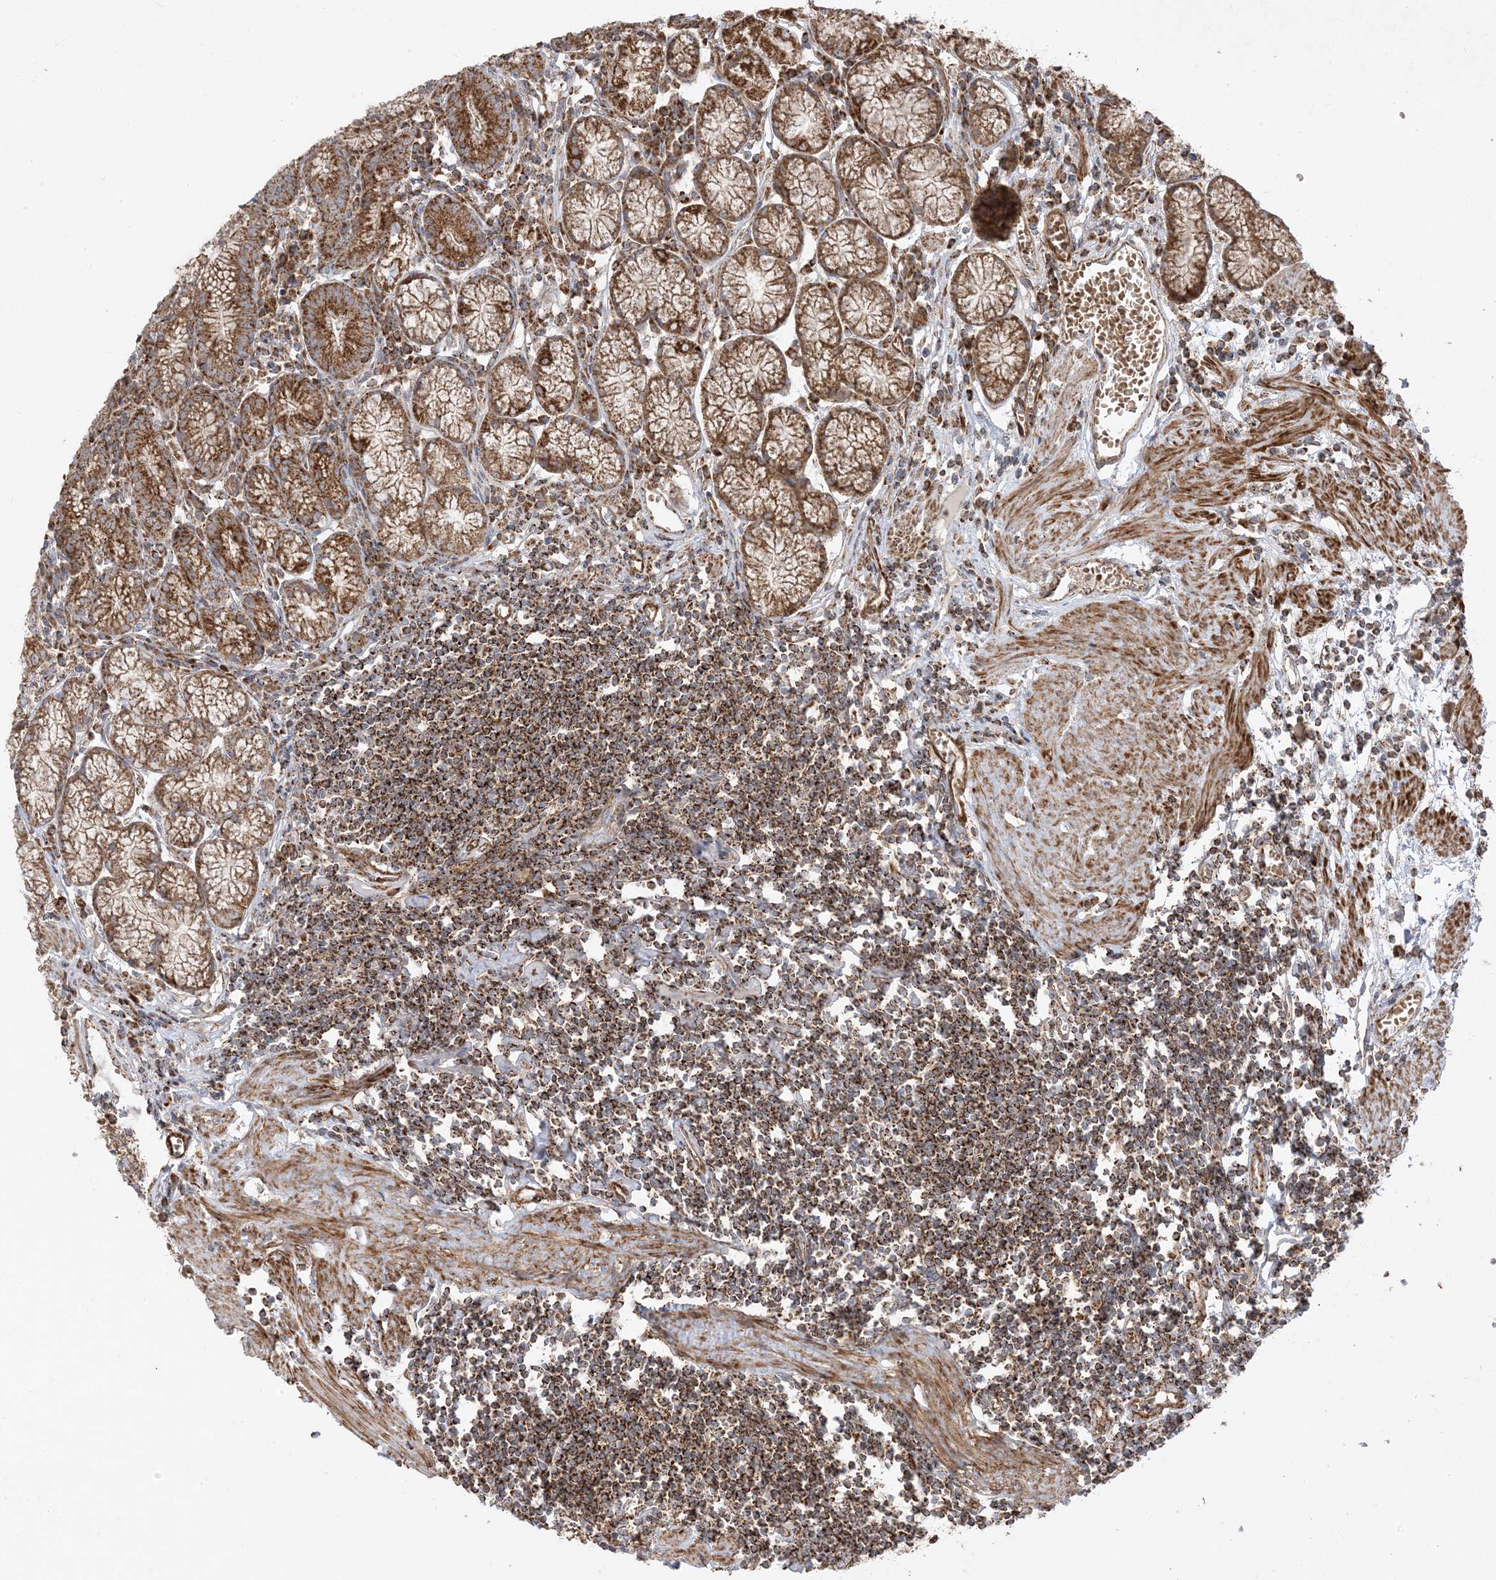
{"staining": {"intensity": "strong", "quantity": ">75%", "location": "cytoplasmic/membranous"}, "tissue": "stomach", "cell_type": "Glandular cells", "image_type": "normal", "snomed": [{"axis": "morphology", "description": "Normal tissue, NOS"}, {"axis": "topography", "description": "Stomach"}], "caption": "DAB (3,3'-diaminobenzidine) immunohistochemical staining of unremarkable stomach demonstrates strong cytoplasmic/membranous protein staining in approximately >75% of glandular cells. Immunohistochemistry stains the protein in brown and the nuclei are stained blue.", "gene": "AARS2", "patient": {"sex": "male", "age": 55}}